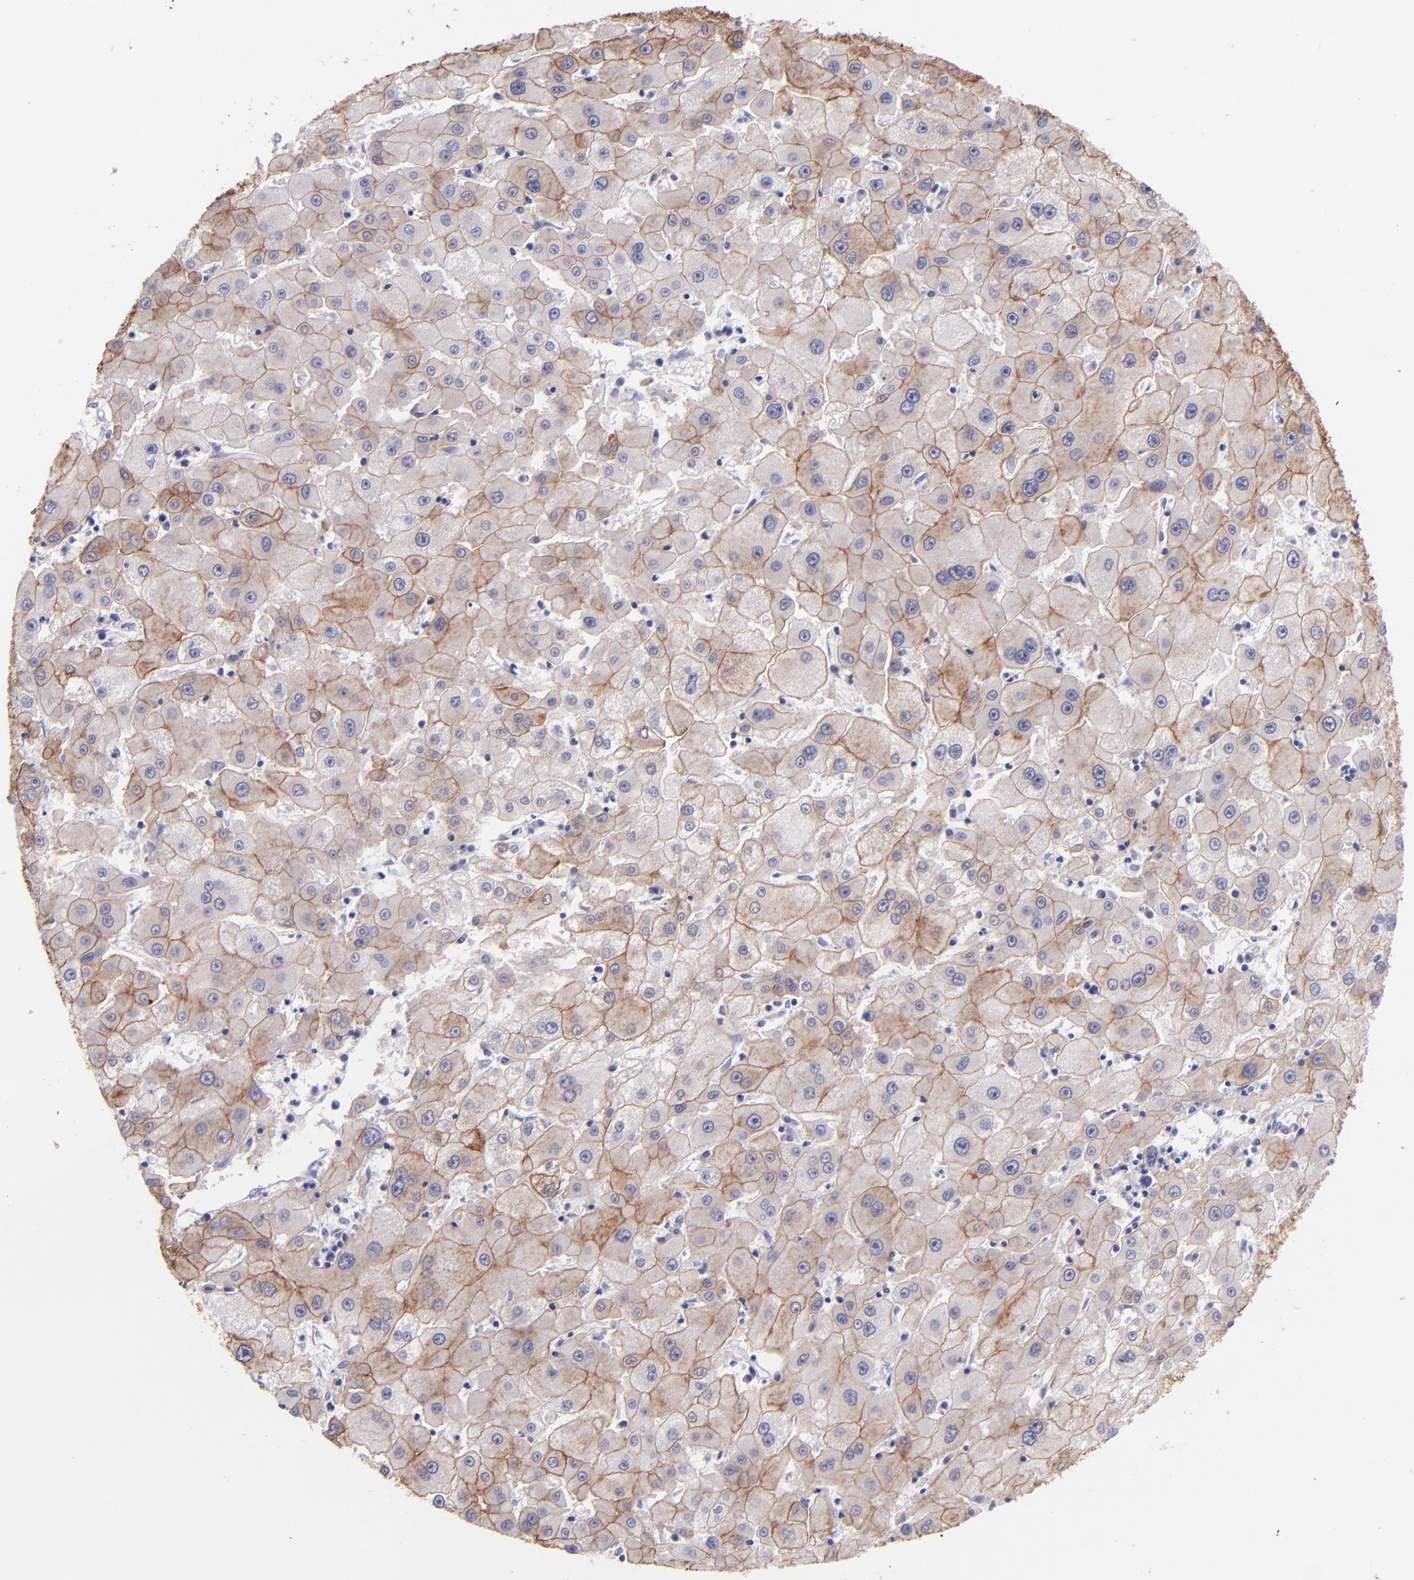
{"staining": {"intensity": "moderate", "quantity": ">75%", "location": "cytoplasmic/membranous"}, "tissue": "liver cancer", "cell_type": "Tumor cells", "image_type": "cancer", "snomed": [{"axis": "morphology", "description": "Carcinoma, Hepatocellular, NOS"}, {"axis": "topography", "description": "Liver"}], "caption": "The photomicrograph displays a brown stain indicating the presence of a protein in the cytoplasmic/membranous of tumor cells in liver cancer (hepatocellular carcinoma).", "gene": "KRT4", "patient": {"sex": "male", "age": 72}}